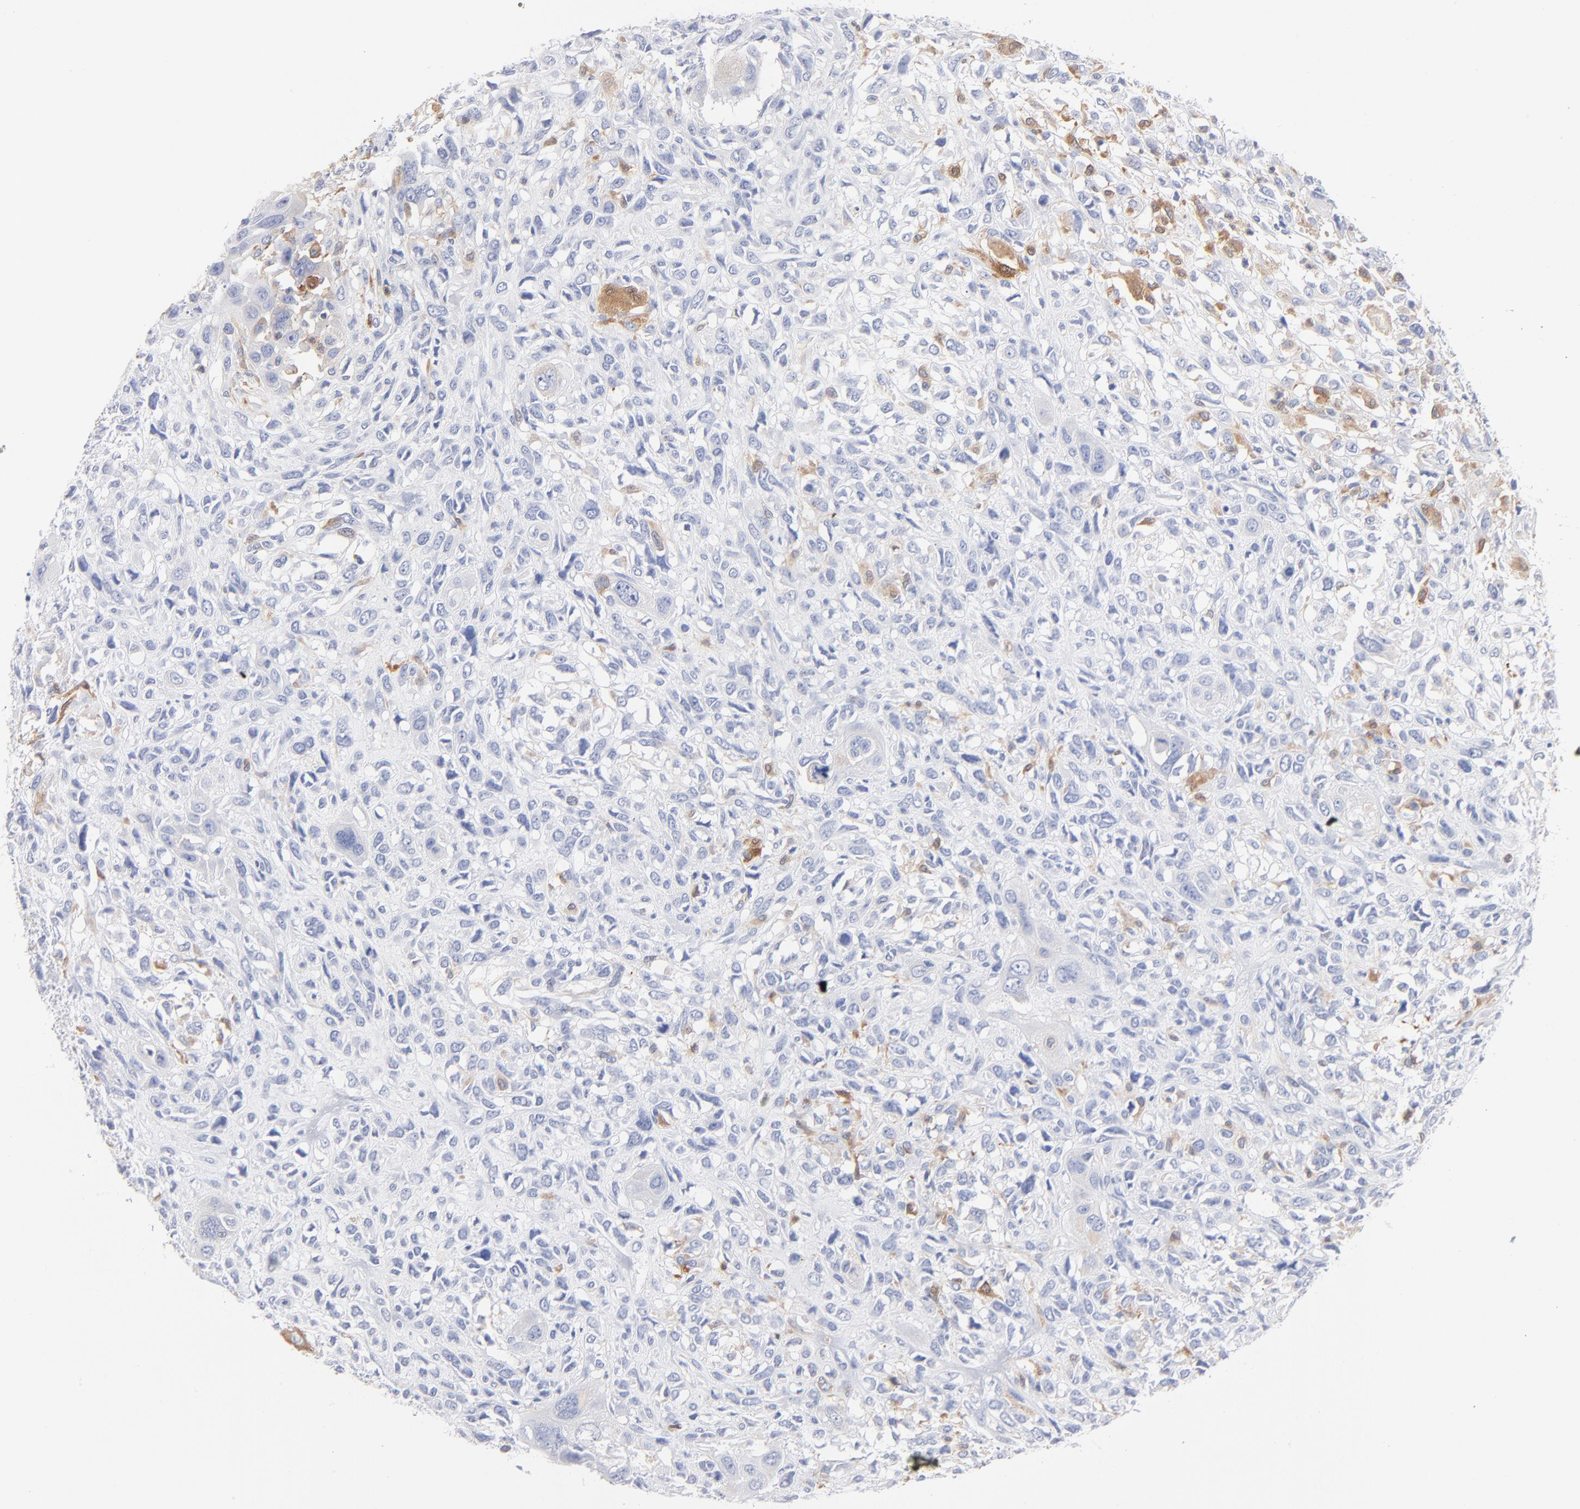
{"staining": {"intensity": "moderate", "quantity": "<25%", "location": "cytoplasmic/membranous"}, "tissue": "head and neck cancer", "cell_type": "Tumor cells", "image_type": "cancer", "snomed": [{"axis": "morphology", "description": "Neoplasm, malignant, NOS"}, {"axis": "topography", "description": "Salivary gland"}, {"axis": "topography", "description": "Head-Neck"}], "caption": "Moderate cytoplasmic/membranous expression for a protein is identified in approximately <25% of tumor cells of malignant neoplasm (head and neck) using IHC.", "gene": "IFIT2", "patient": {"sex": "male", "age": 43}}